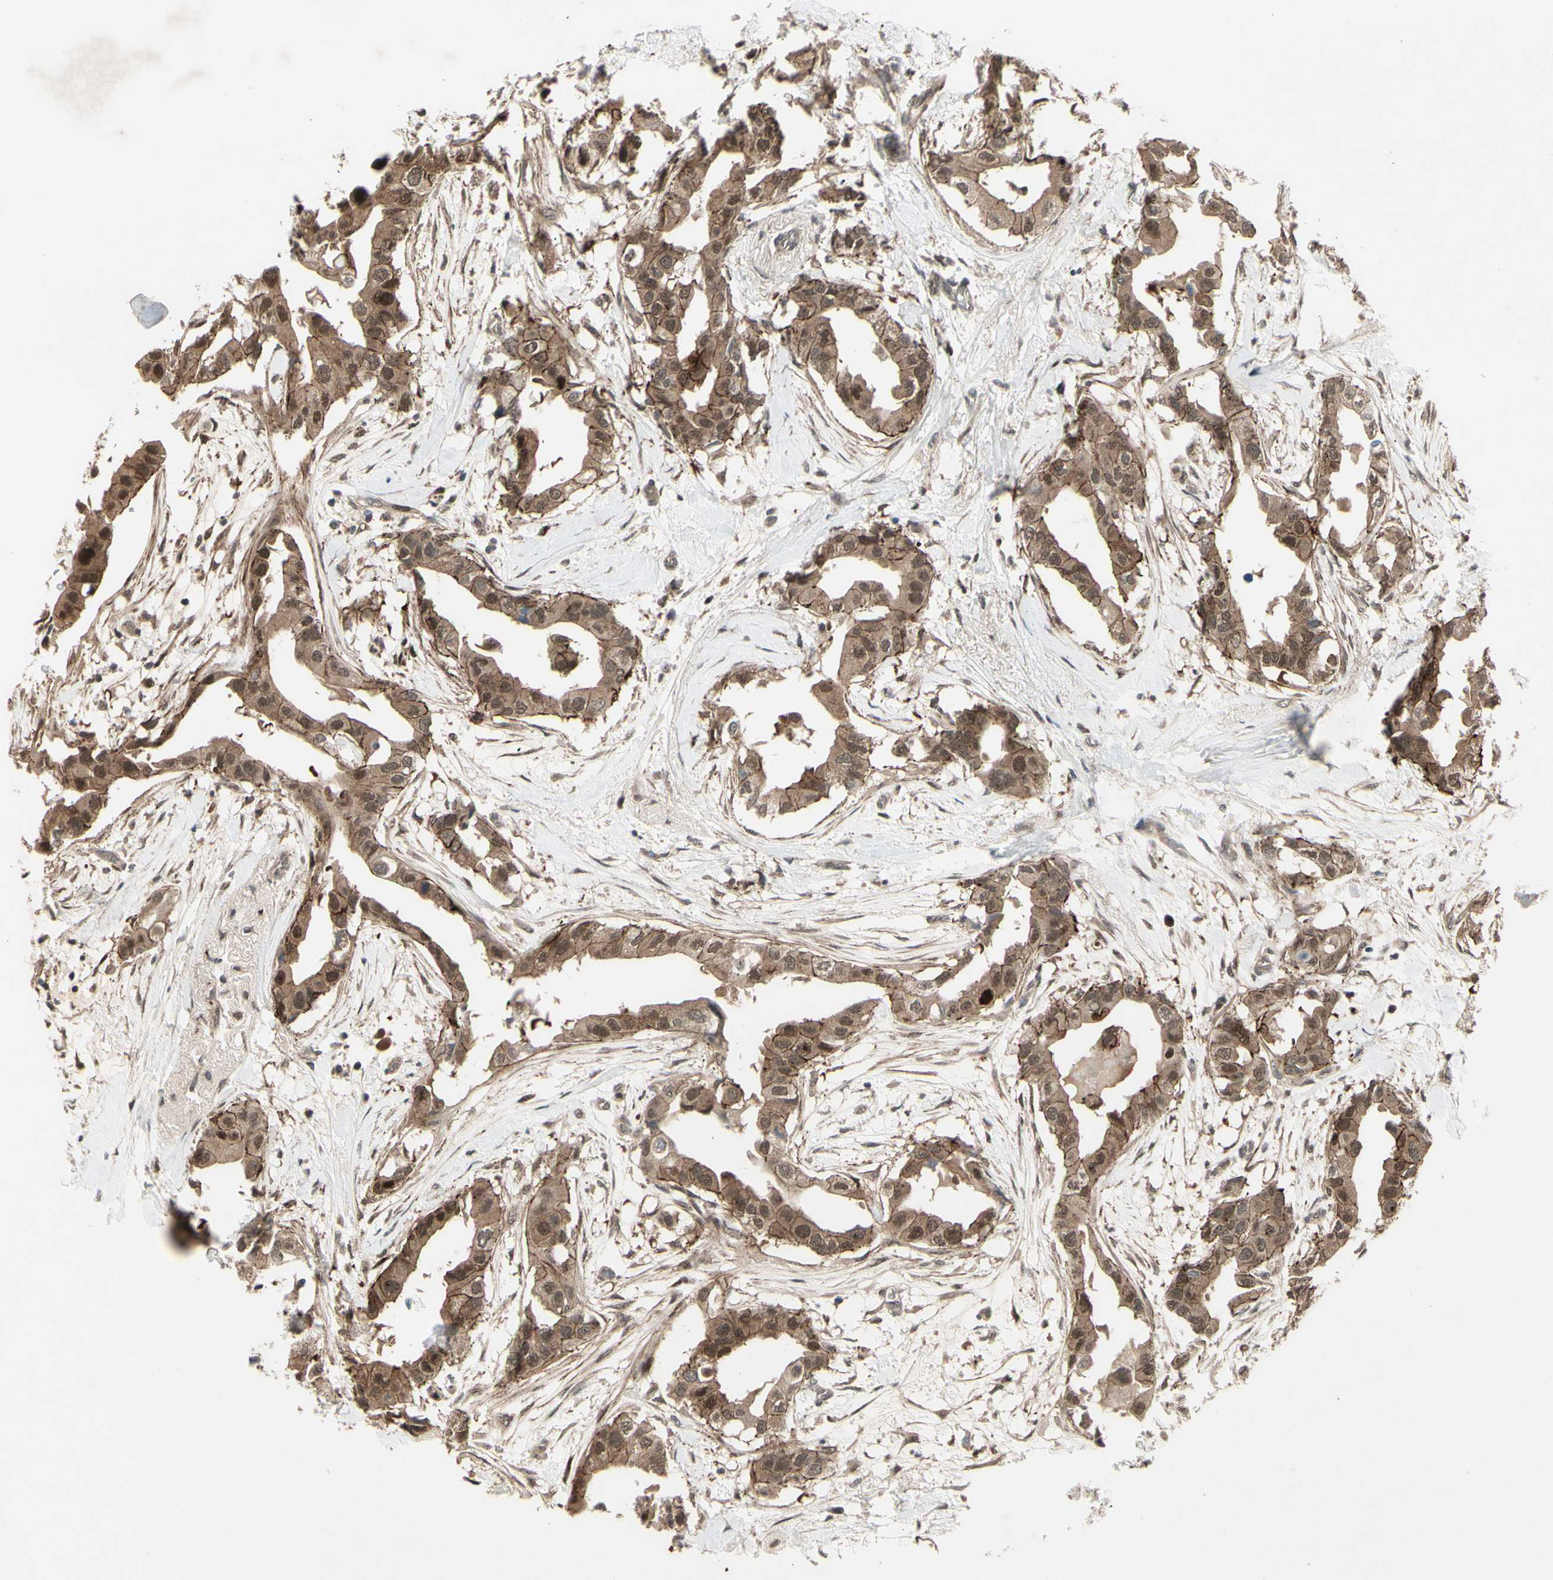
{"staining": {"intensity": "moderate", "quantity": ">75%", "location": "cytoplasmic/membranous,nuclear"}, "tissue": "breast cancer", "cell_type": "Tumor cells", "image_type": "cancer", "snomed": [{"axis": "morphology", "description": "Duct carcinoma"}, {"axis": "topography", "description": "Breast"}], "caption": "Moderate cytoplasmic/membranous and nuclear positivity for a protein is identified in about >75% of tumor cells of breast infiltrating ductal carcinoma using immunohistochemistry (IHC).", "gene": "MLF2", "patient": {"sex": "female", "age": 40}}